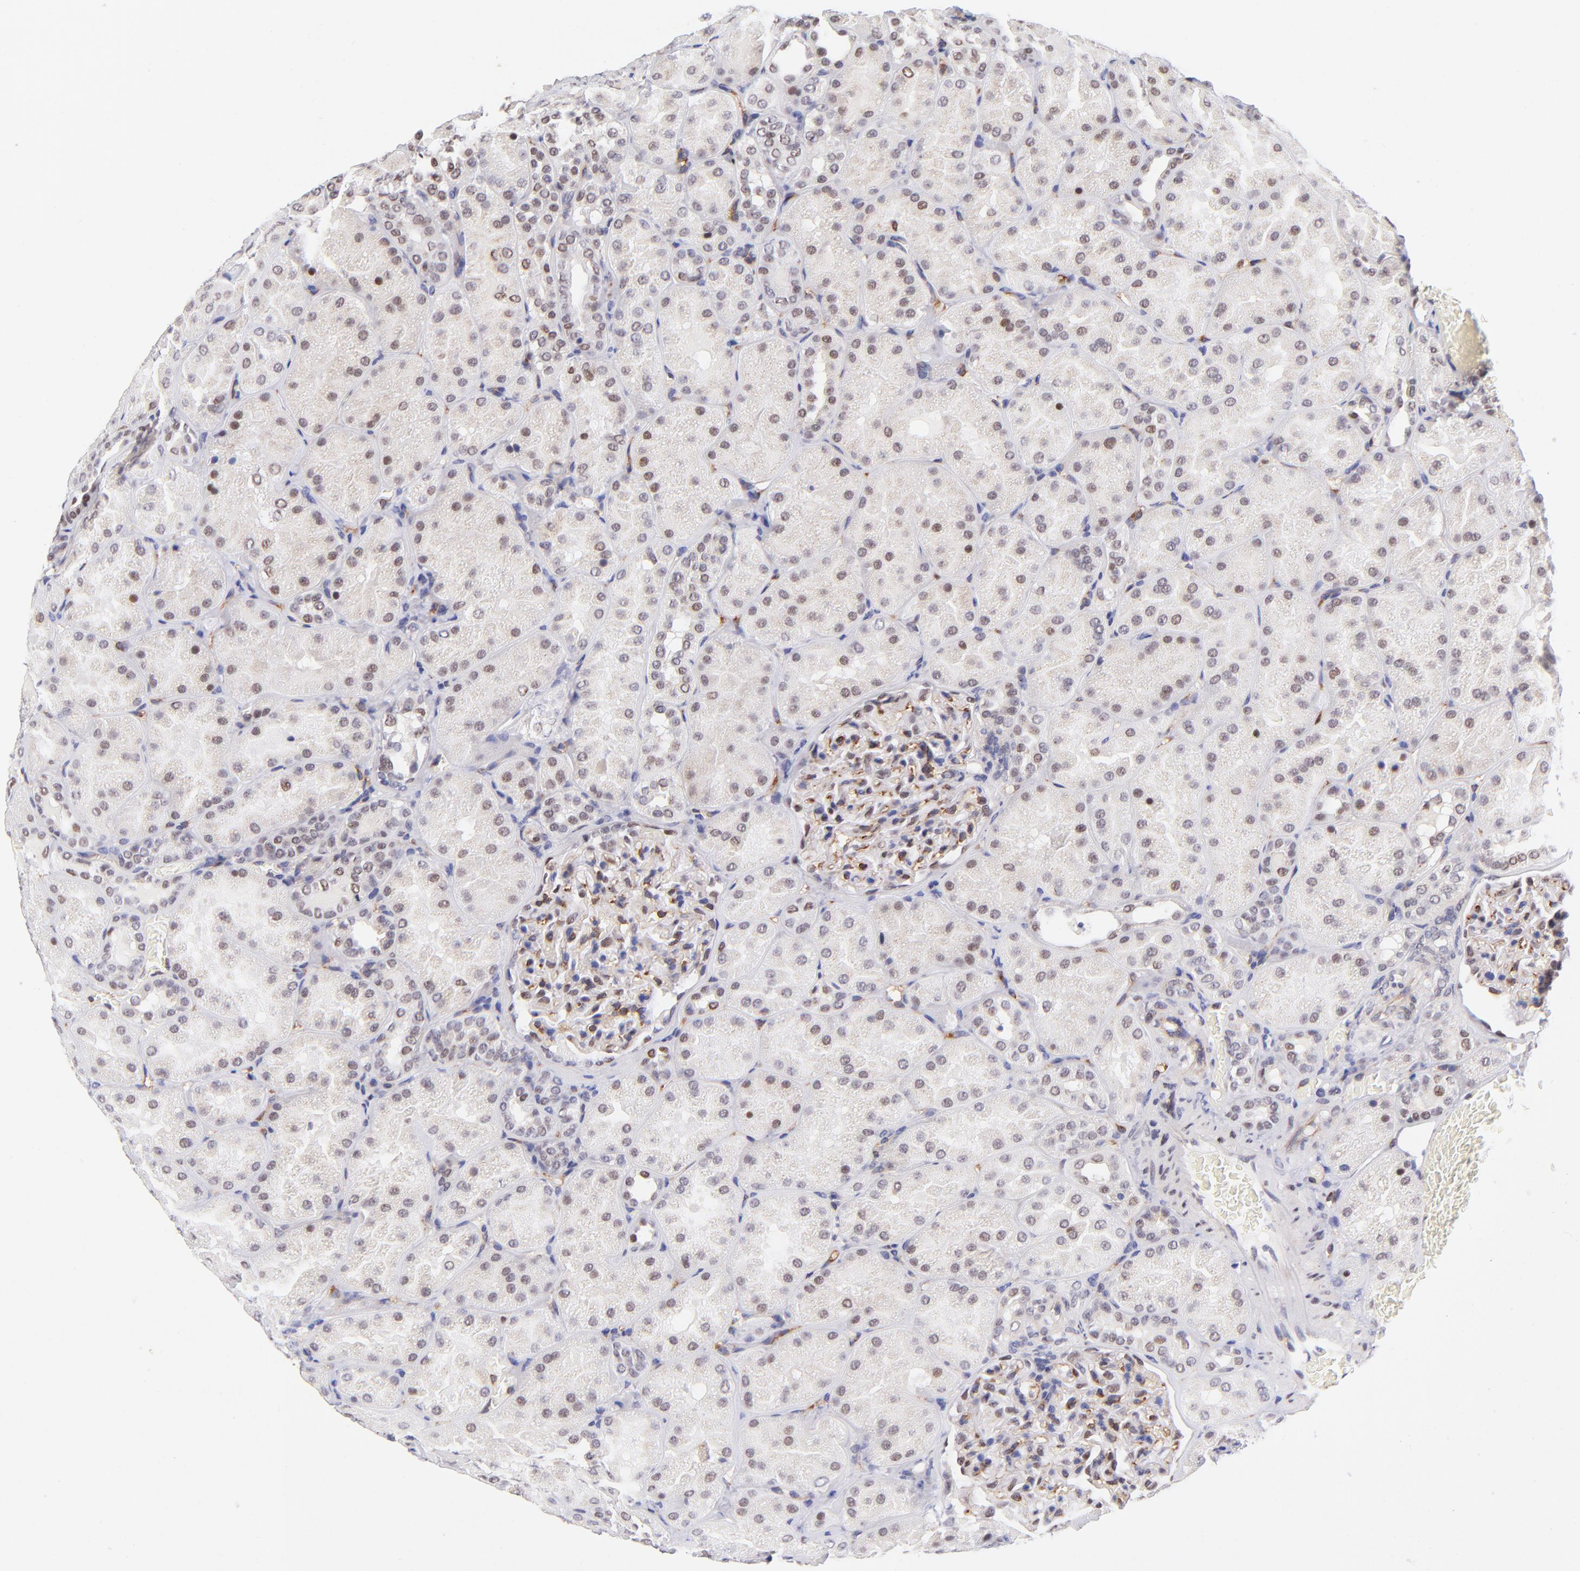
{"staining": {"intensity": "weak", "quantity": "25%-75%", "location": "cytoplasmic/membranous"}, "tissue": "kidney", "cell_type": "Cells in glomeruli", "image_type": "normal", "snomed": [{"axis": "morphology", "description": "Normal tissue, NOS"}, {"axis": "topography", "description": "Kidney"}], "caption": "Weak cytoplasmic/membranous positivity is identified in about 25%-75% of cells in glomeruli in unremarkable kidney.", "gene": "SOX6", "patient": {"sex": "male", "age": 28}}